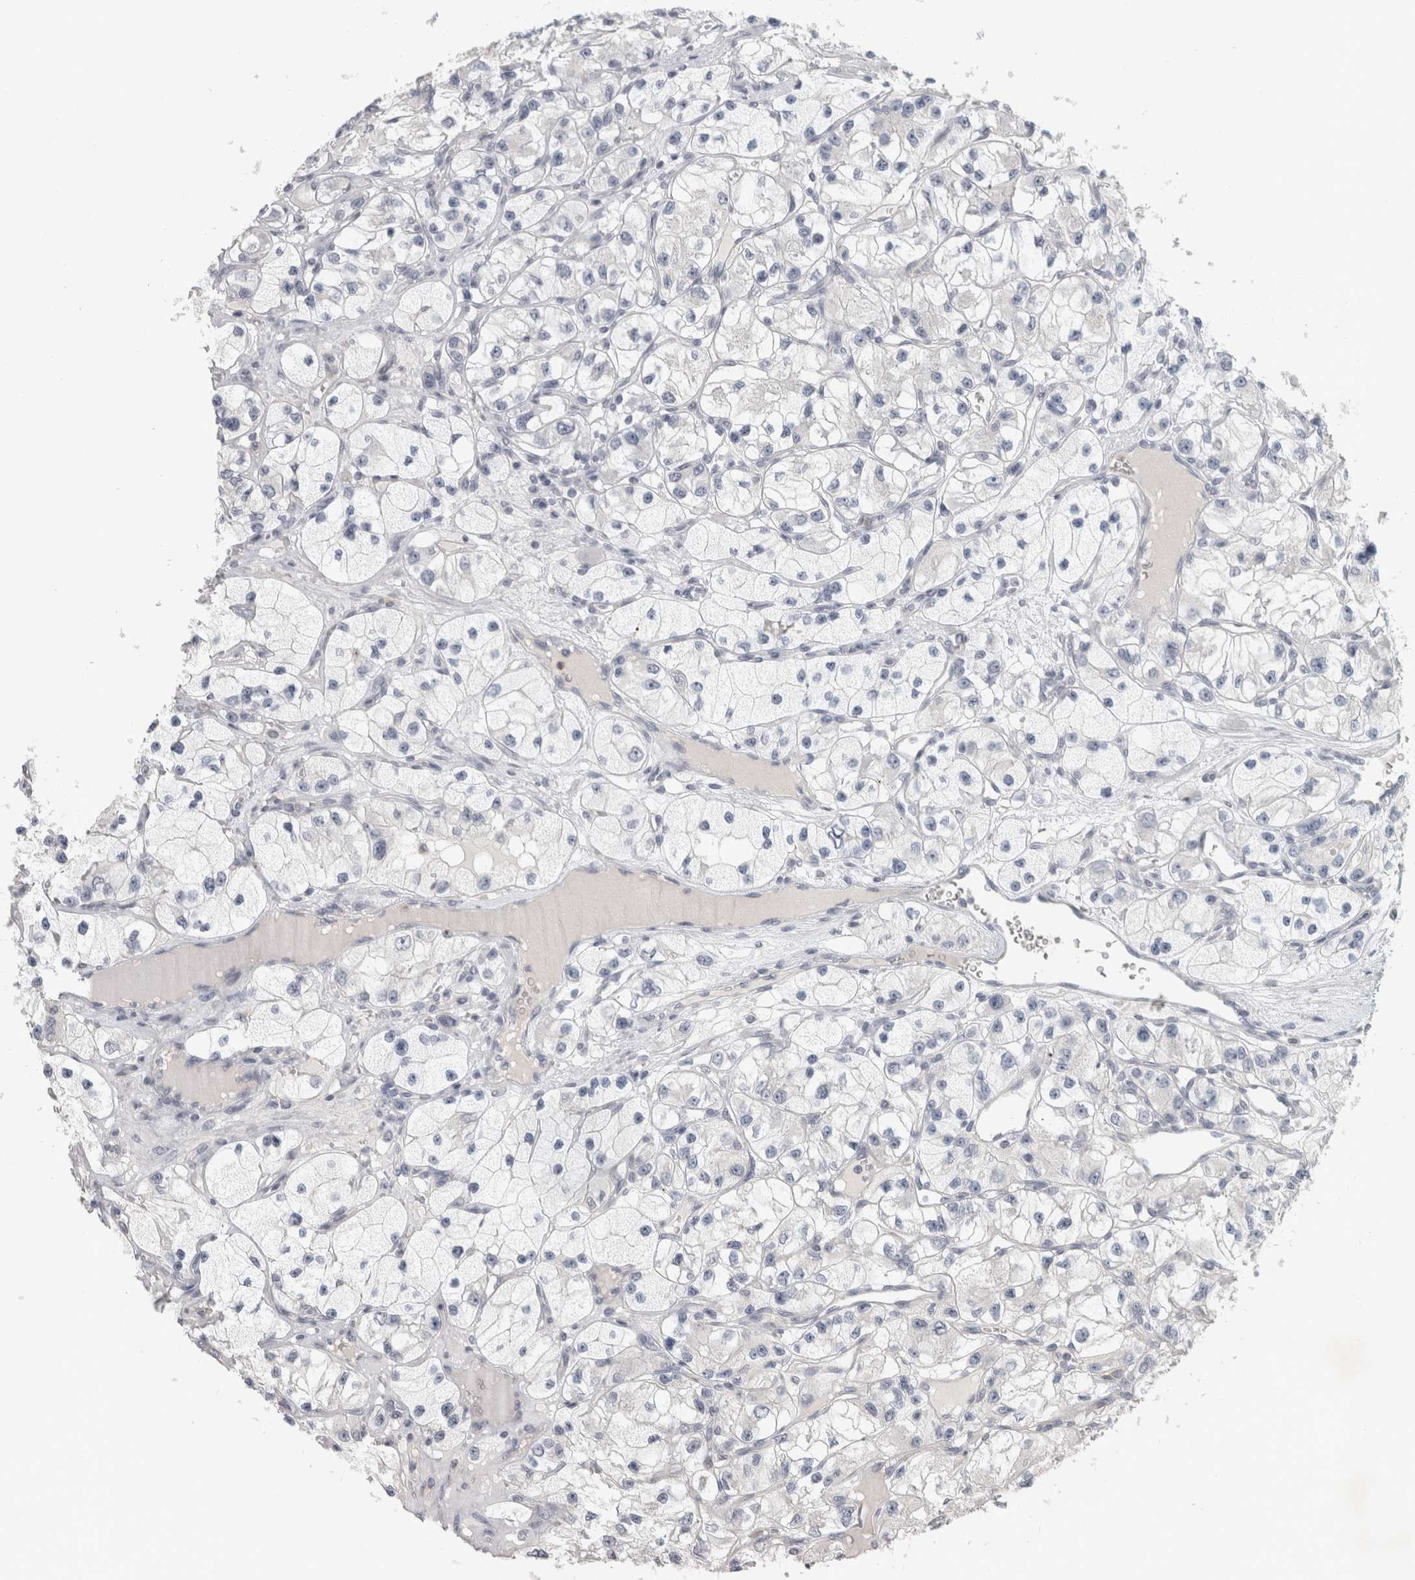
{"staining": {"intensity": "negative", "quantity": "none", "location": "none"}, "tissue": "renal cancer", "cell_type": "Tumor cells", "image_type": "cancer", "snomed": [{"axis": "morphology", "description": "Adenocarcinoma, NOS"}, {"axis": "topography", "description": "Kidney"}], "caption": "Immunohistochemistry (IHC) micrograph of renal adenocarcinoma stained for a protein (brown), which shows no staining in tumor cells. Nuclei are stained in blue.", "gene": "PTPRN2", "patient": {"sex": "female", "age": 57}}